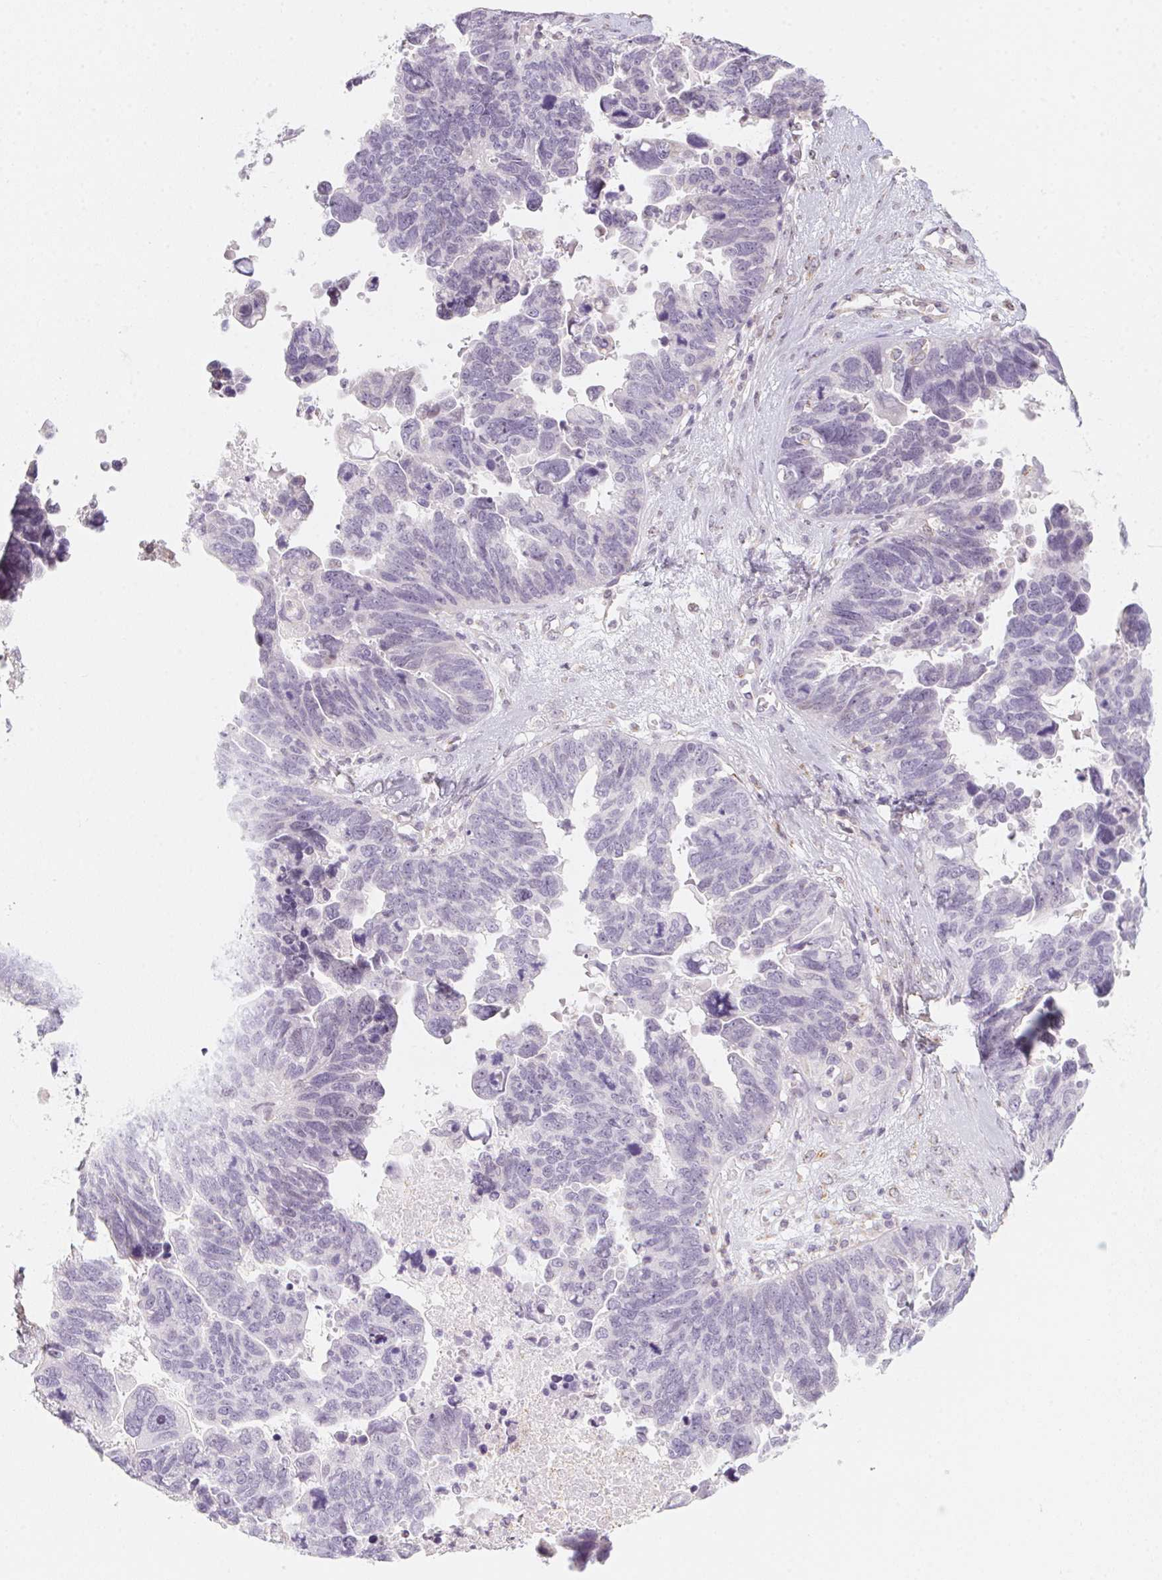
{"staining": {"intensity": "negative", "quantity": "none", "location": "none"}, "tissue": "ovarian cancer", "cell_type": "Tumor cells", "image_type": "cancer", "snomed": [{"axis": "morphology", "description": "Cystadenocarcinoma, serous, NOS"}, {"axis": "topography", "description": "Ovary"}], "caption": "An IHC micrograph of serous cystadenocarcinoma (ovarian) is shown. There is no staining in tumor cells of serous cystadenocarcinoma (ovarian).", "gene": "PRPH", "patient": {"sex": "female", "age": 60}}